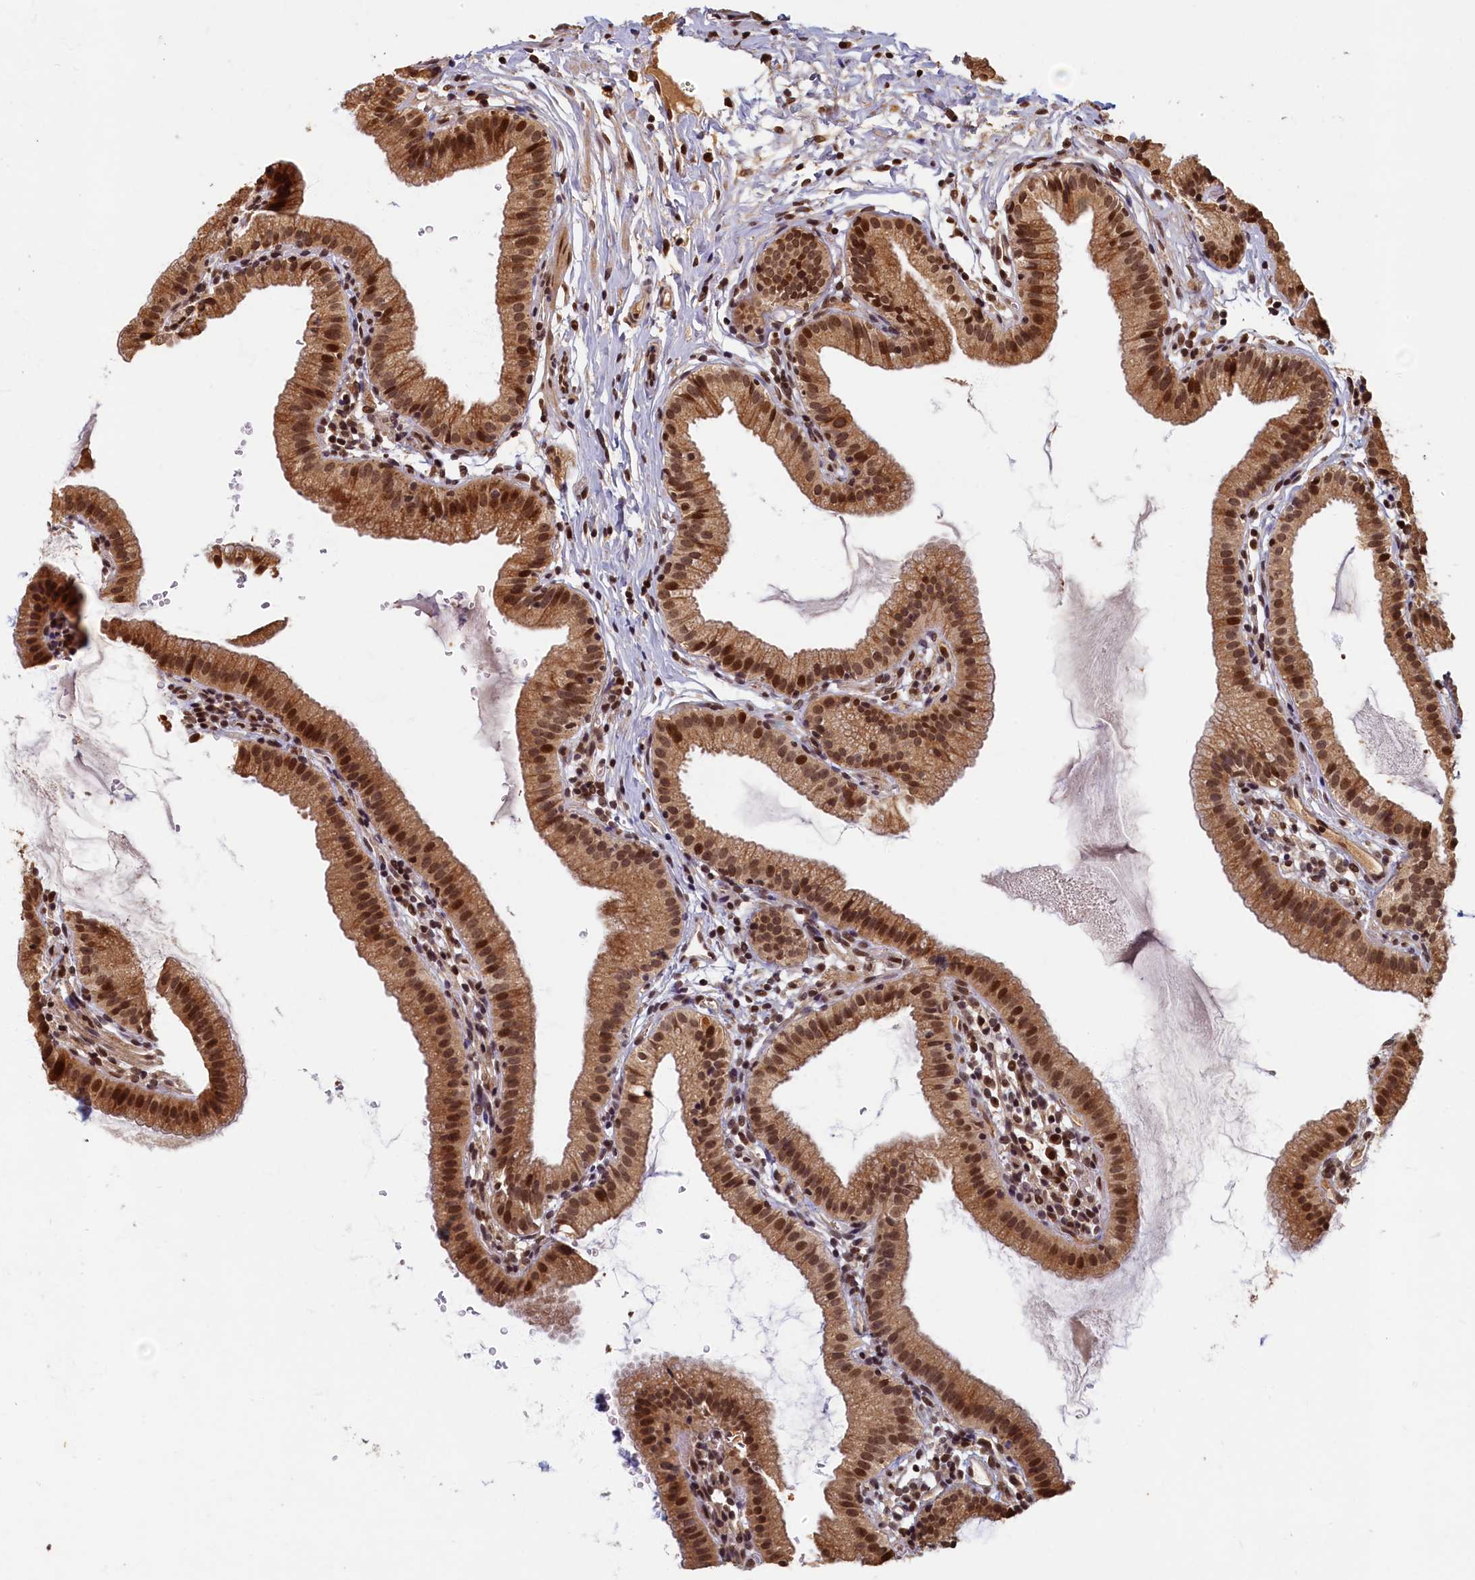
{"staining": {"intensity": "strong", "quantity": ">75%", "location": "cytoplasmic/membranous,nuclear"}, "tissue": "gallbladder", "cell_type": "Glandular cells", "image_type": "normal", "snomed": [{"axis": "morphology", "description": "Normal tissue, NOS"}, {"axis": "topography", "description": "Gallbladder"}], "caption": "The photomicrograph exhibits staining of normal gallbladder, revealing strong cytoplasmic/membranous,nuclear protein staining (brown color) within glandular cells.", "gene": "CKAP2L", "patient": {"sex": "female", "age": 46}}